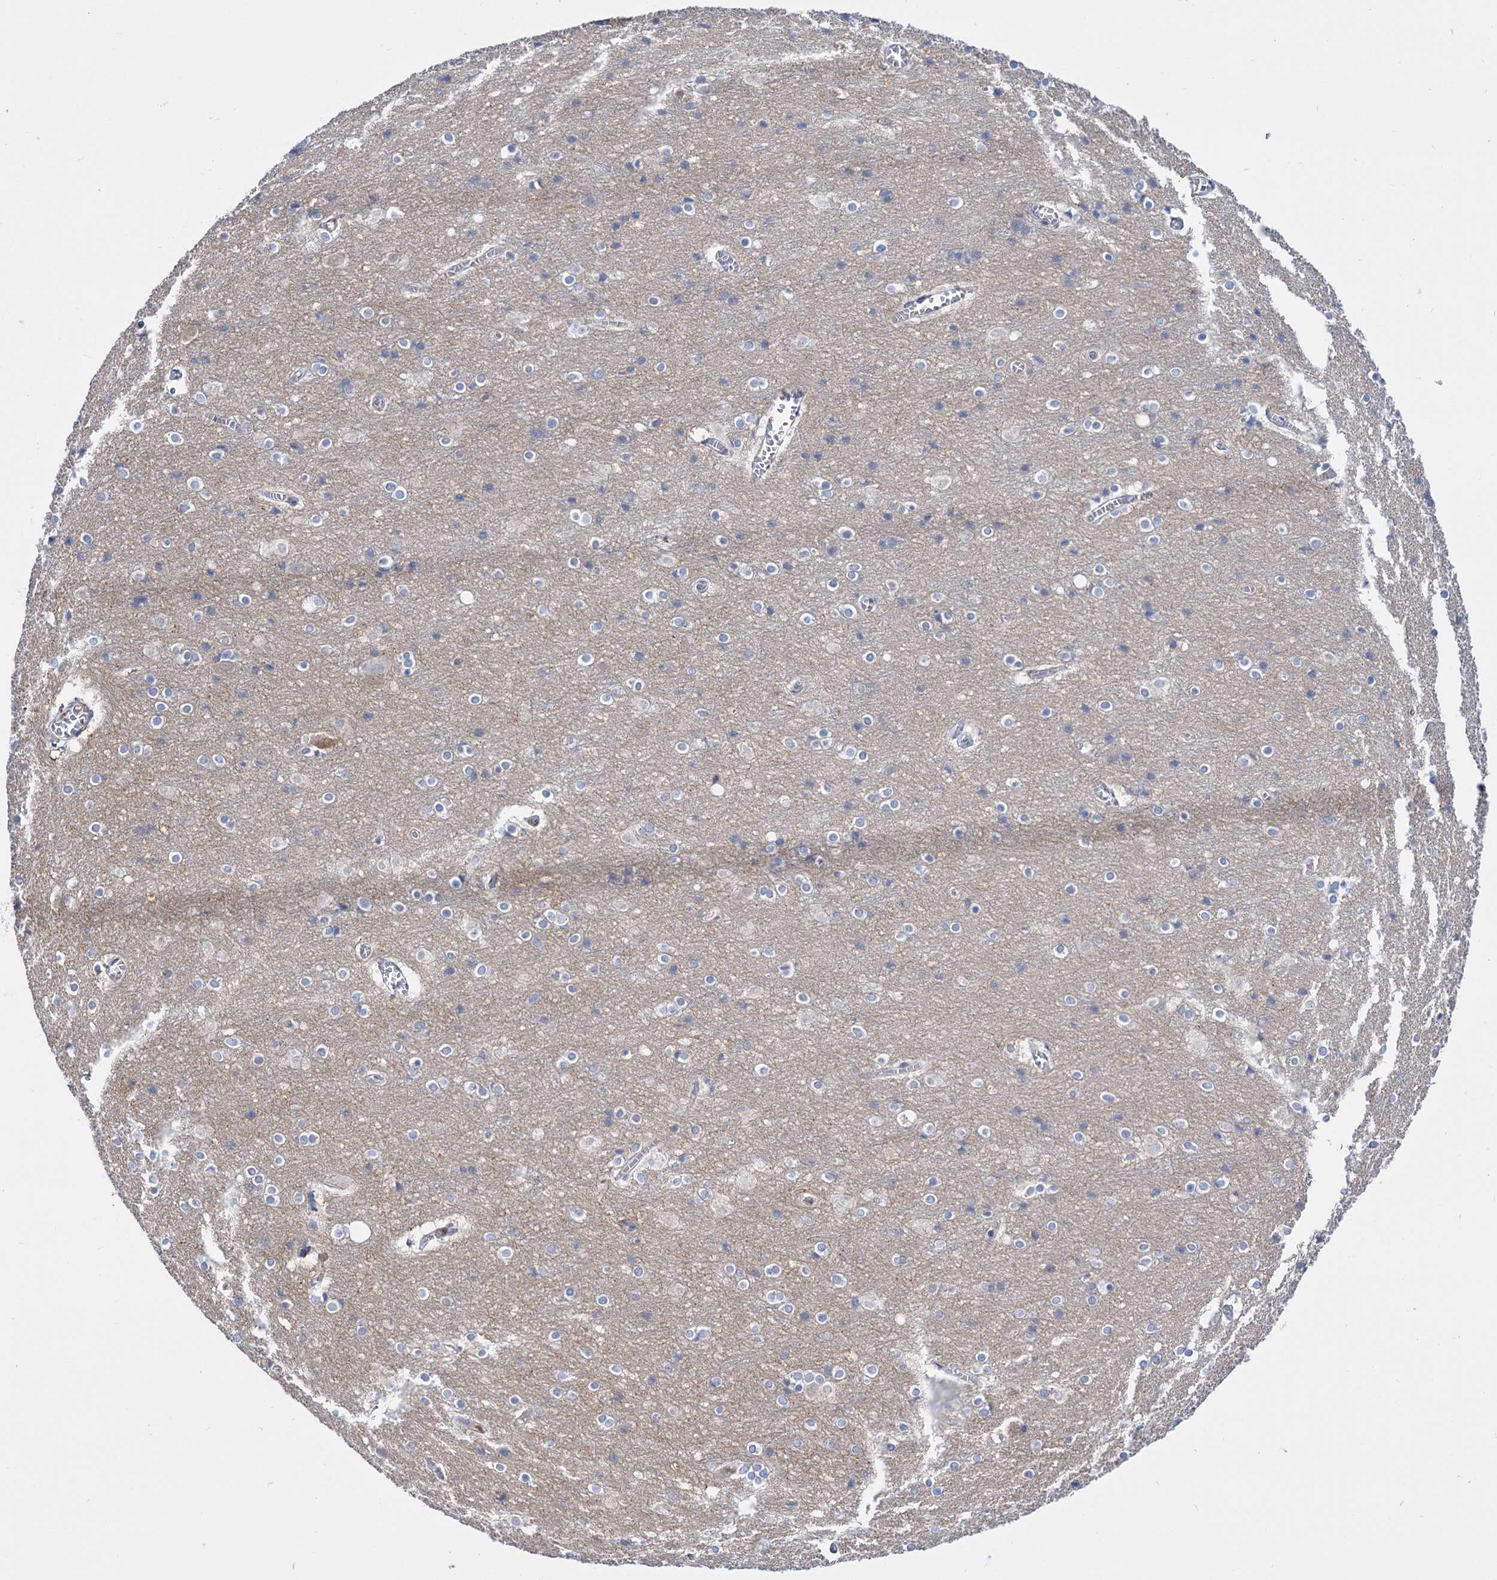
{"staining": {"intensity": "negative", "quantity": "none", "location": "none"}, "tissue": "cerebral cortex", "cell_type": "Endothelial cells", "image_type": "normal", "snomed": [{"axis": "morphology", "description": "Normal tissue, NOS"}, {"axis": "topography", "description": "Cerebral cortex"}], "caption": "Immunohistochemistry (IHC) photomicrograph of normal cerebral cortex: cerebral cortex stained with DAB (3,3'-diaminobenzidine) demonstrates no significant protein expression in endothelial cells.", "gene": "NEK10", "patient": {"sex": "male", "age": 54}}